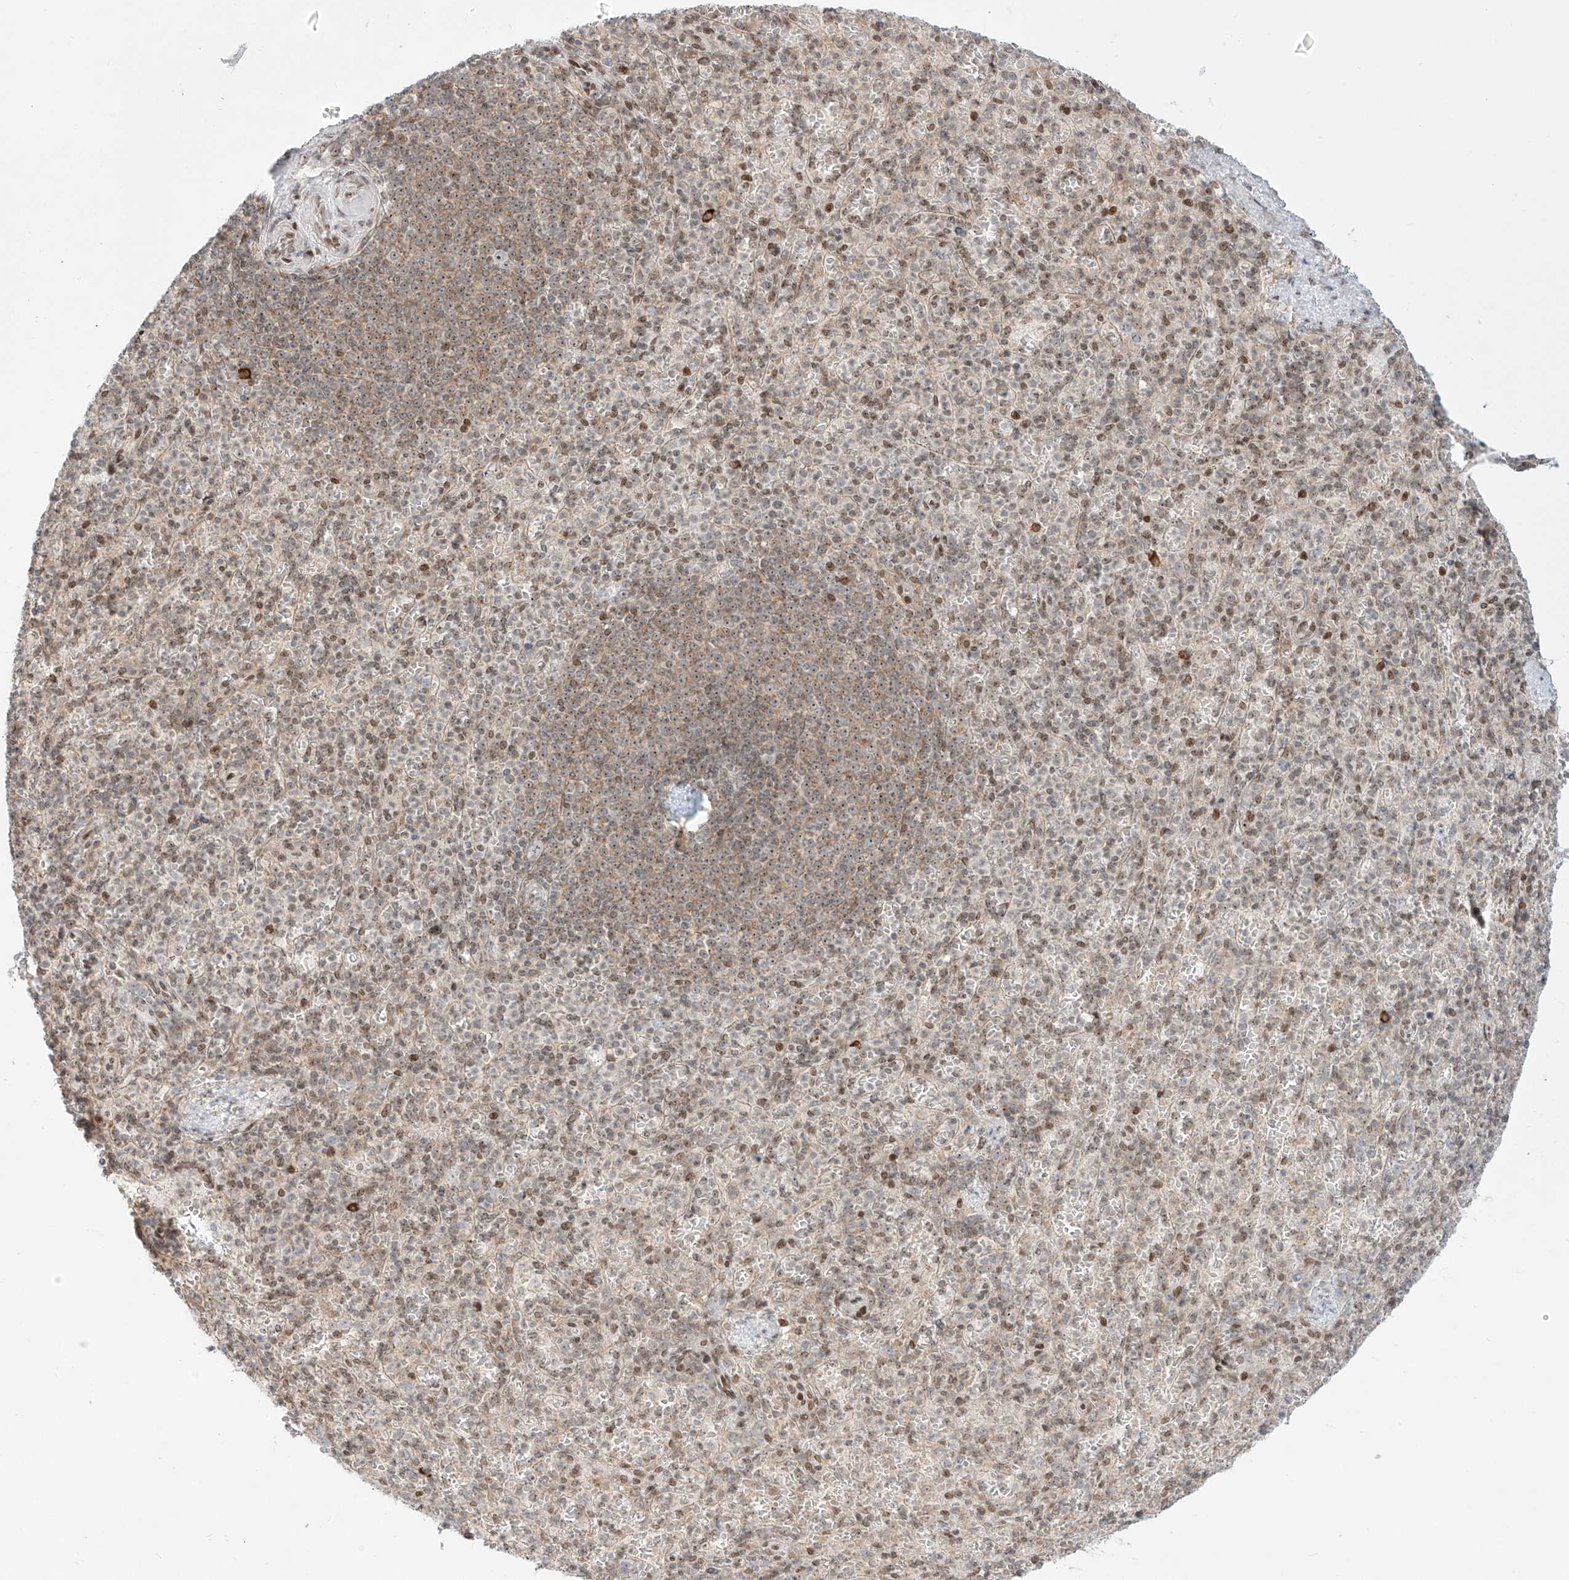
{"staining": {"intensity": "weak", "quantity": "<25%", "location": "cytoplasmic/membranous"}, "tissue": "spleen", "cell_type": "Cells in red pulp", "image_type": "normal", "snomed": [{"axis": "morphology", "description": "Normal tissue, NOS"}, {"axis": "topography", "description": "Spleen"}], "caption": "Cells in red pulp show no significant protein positivity in unremarkable spleen. Brightfield microscopy of immunohistochemistry stained with DAB (3,3'-diaminobenzidine) (brown) and hematoxylin (blue), captured at high magnification.", "gene": "ZNF512", "patient": {"sex": "female", "age": 74}}